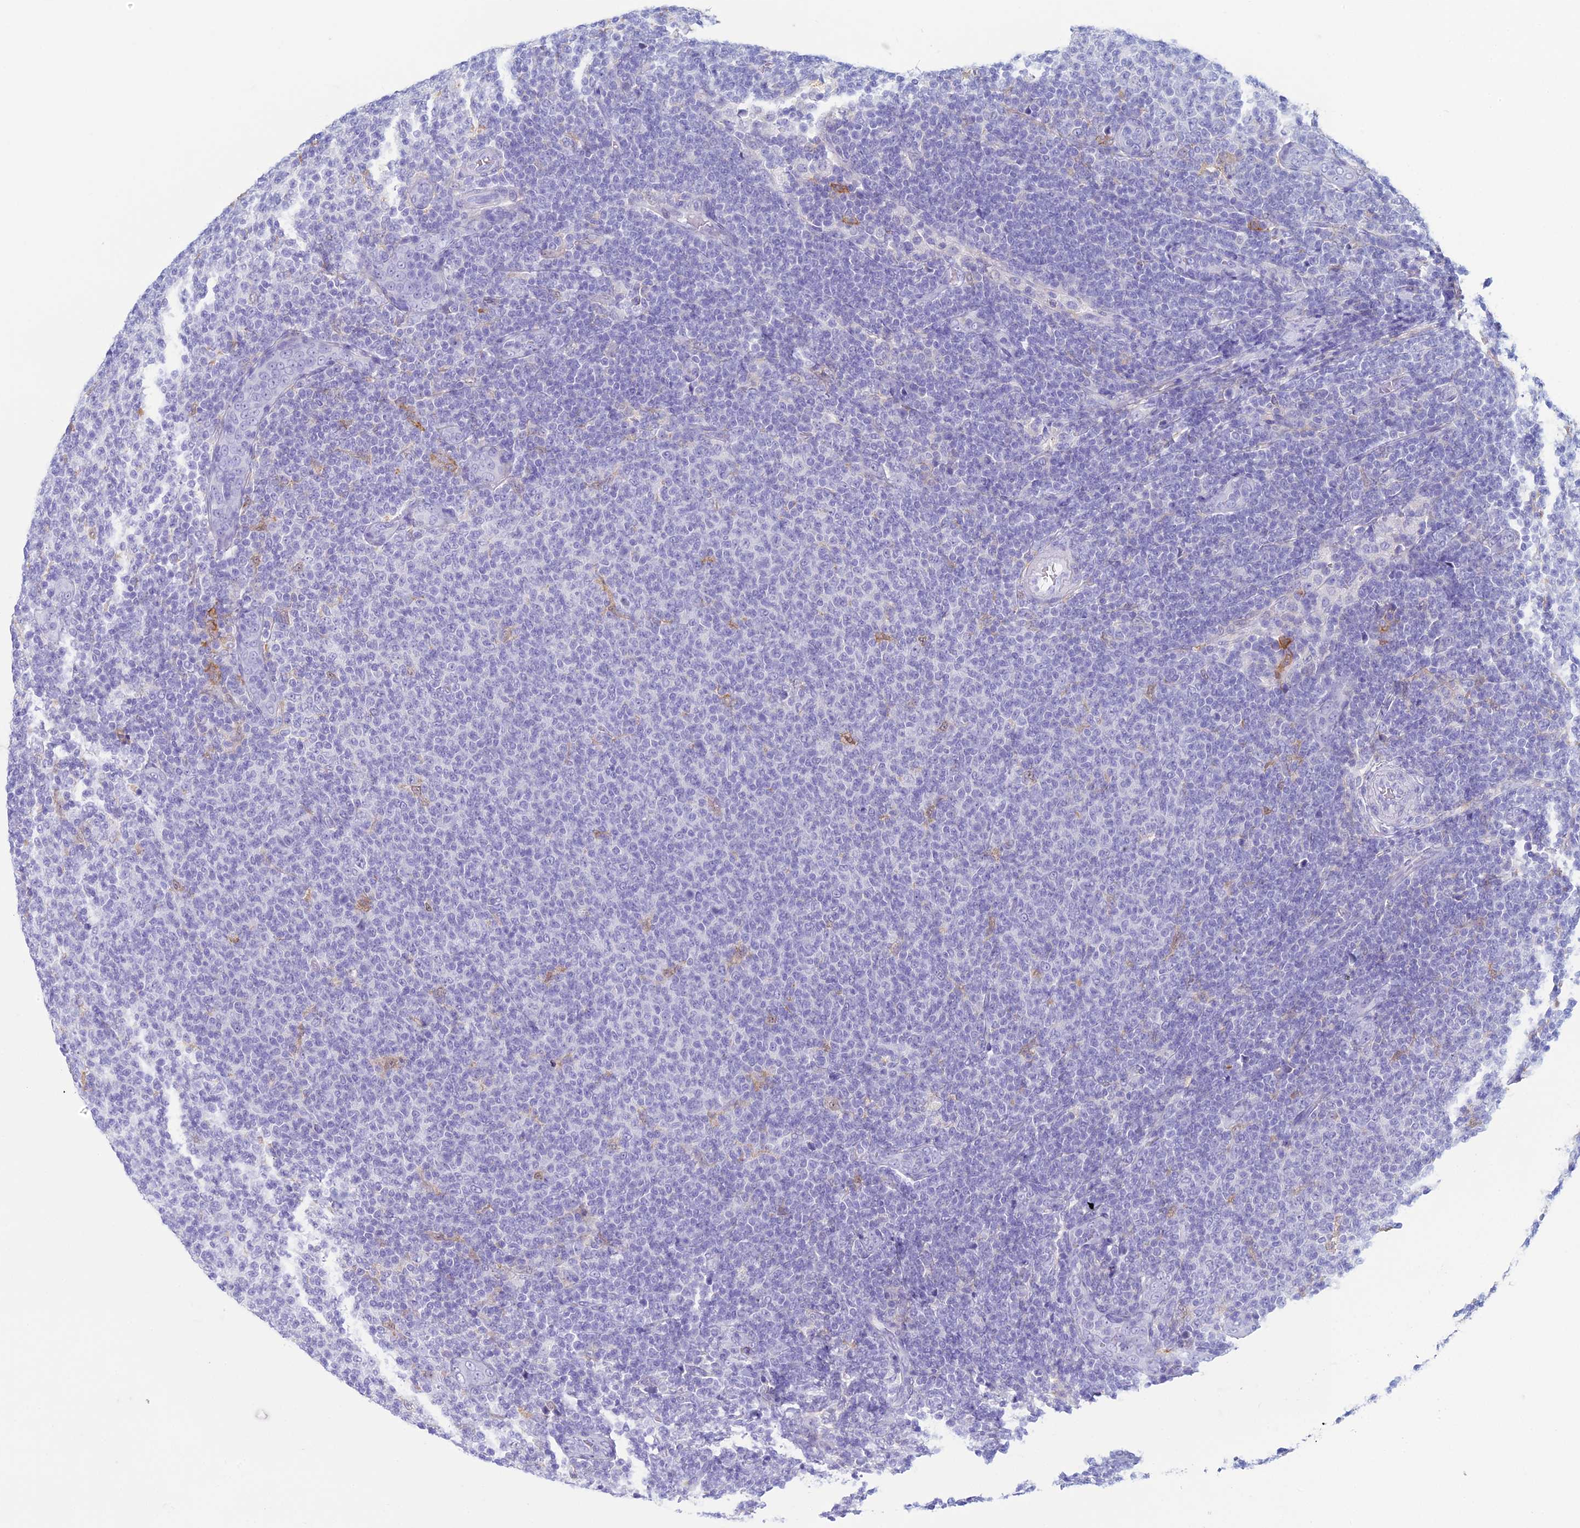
{"staining": {"intensity": "moderate", "quantity": "<25%", "location": "cytoplasmic/membranous,nuclear"}, "tissue": "lymphoma", "cell_type": "Tumor cells", "image_type": "cancer", "snomed": [{"axis": "morphology", "description": "Malignant lymphoma, non-Hodgkin's type, Low grade"}, {"axis": "topography", "description": "Lymph node"}], "caption": "A high-resolution image shows IHC staining of low-grade malignant lymphoma, non-Hodgkin's type, which exhibits moderate cytoplasmic/membranous and nuclear expression in about <25% of tumor cells. (Stains: DAB in brown, nuclei in blue, Microscopy: brightfield microscopy at high magnification).", "gene": "KCNK17", "patient": {"sex": "male", "age": 66}}